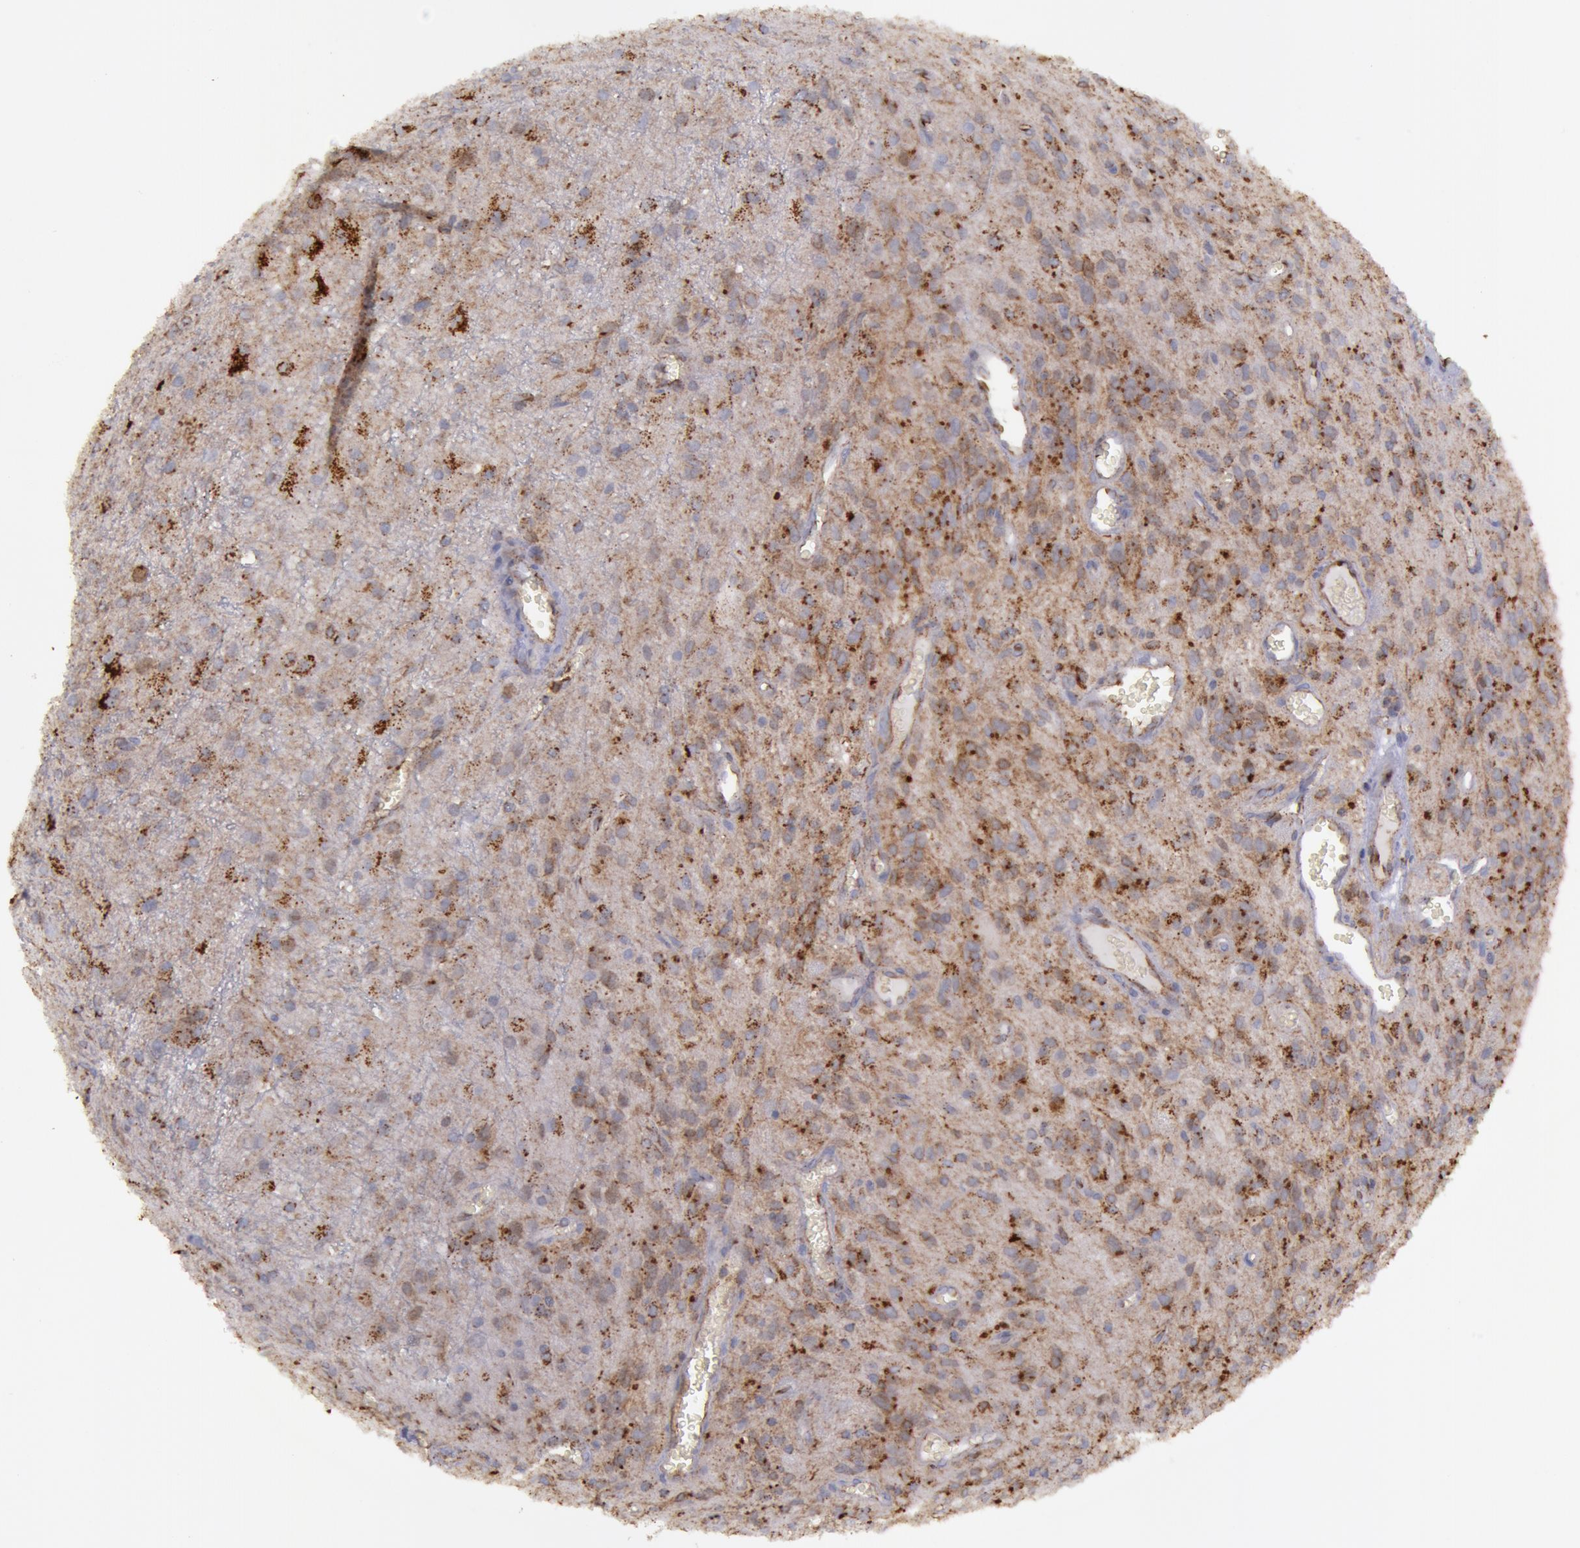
{"staining": {"intensity": "moderate", "quantity": ">75%", "location": "cytoplasmic/membranous"}, "tissue": "glioma", "cell_type": "Tumor cells", "image_type": "cancer", "snomed": [{"axis": "morphology", "description": "Glioma, malignant, Low grade"}, {"axis": "topography", "description": "Brain"}], "caption": "Protein staining shows moderate cytoplasmic/membranous staining in approximately >75% of tumor cells in glioma. The protein of interest is stained brown, and the nuclei are stained in blue (DAB (3,3'-diaminobenzidine) IHC with brightfield microscopy, high magnification).", "gene": "FLOT2", "patient": {"sex": "female", "age": 15}}